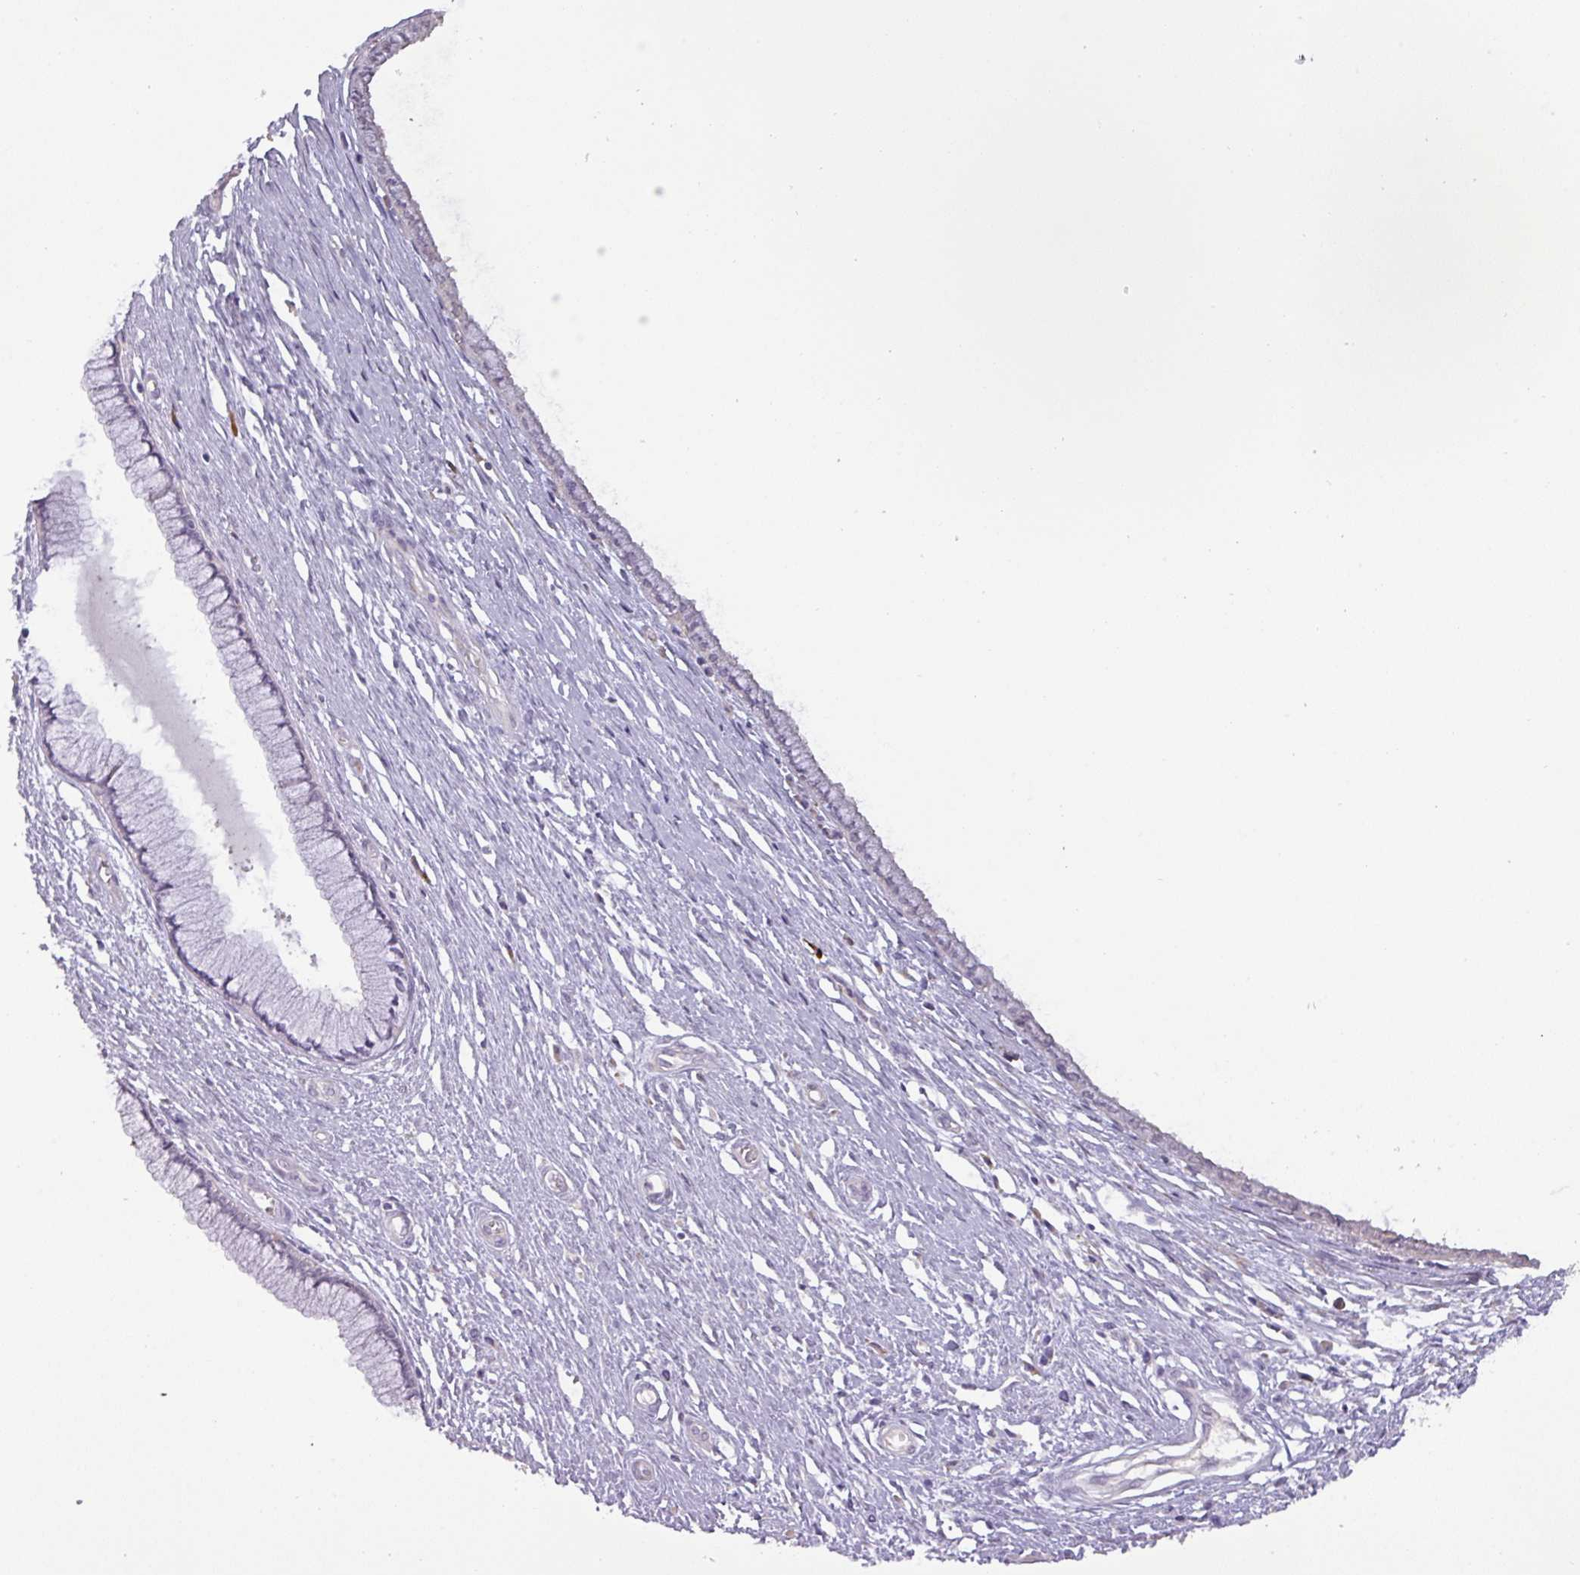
{"staining": {"intensity": "negative", "quantity": "none", "location": "none"}, "tissue": "cervix", "cell_type": "Glandular cells", "image_type": "normal", "snomed": [{"axis": "morphology", "description": "Normal tissue, NOS"}, {"axis": "topography", "description": "Cervix"}], "caption": "This is an IHC photomicrograph of unremarkable human cervix. There is no positivity in glandular cells.", "gene": "DRD5", "patient": {"sex": "female", "age": 55}}